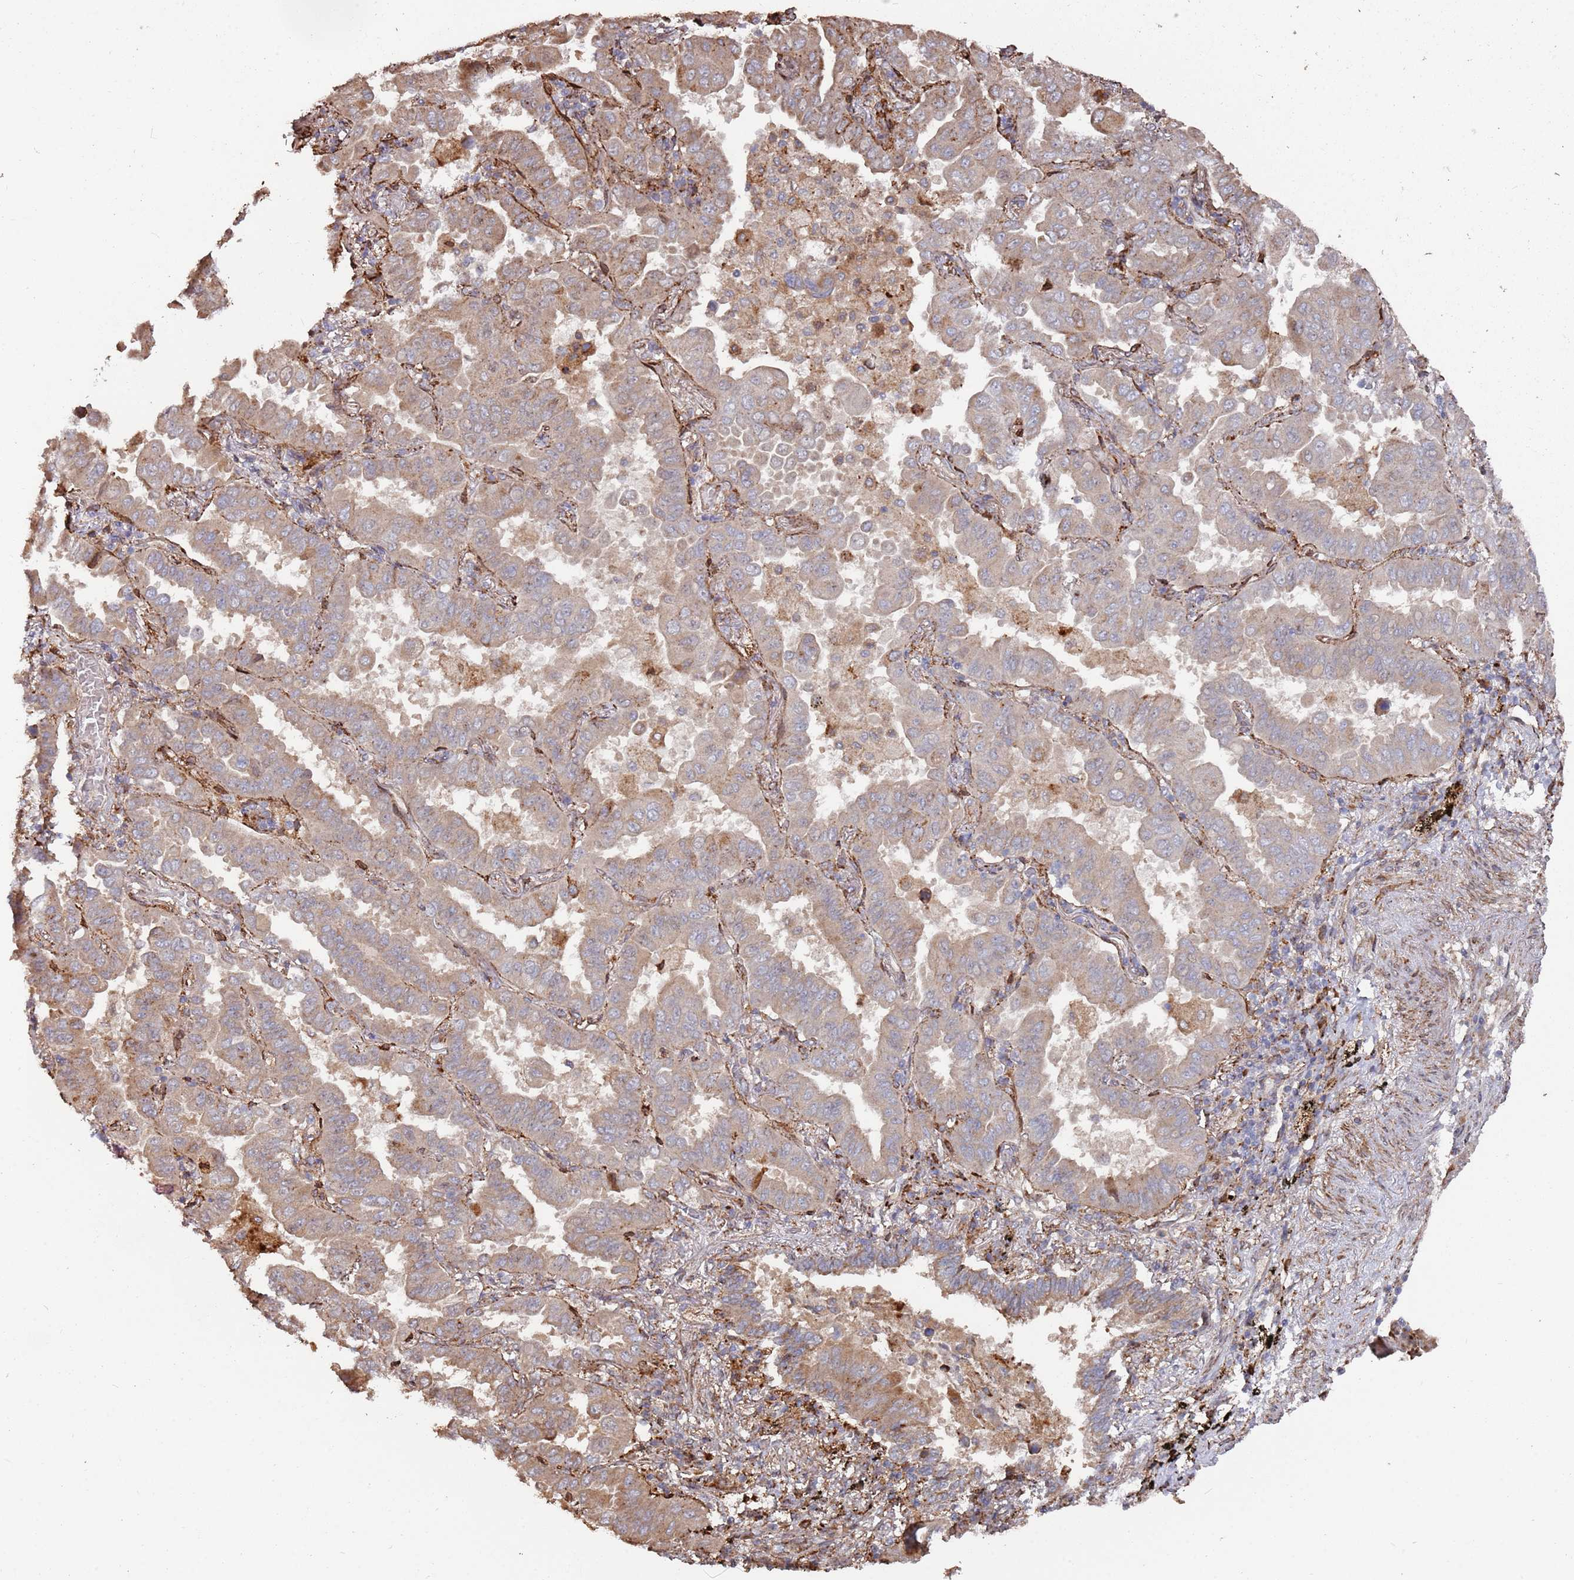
{"staining": {"intensity": "moderate", "quantity": "25%-75%", "location": "cytoplasmic/membranous"}, "tissue": "lung cancer", "cell_type": "Tumor cells", "image_type": "cancer", "snomed": [{"axis": "morphology", "description": "Adenocarcinoma, NOS"}, {"axis": "topography", "description": "Lung"}], "caption": "High-magnification brightfield microscopy of lung cancer stained with DAB (brown) and counterstained with hematoxylin (blue). tumor cells exhibit moderate cytoplasmic/membranous positivity is appreciated in about25%-75% of cells.", "gene": "LACC1", "patient": {"sex": "male", "age": 64}}